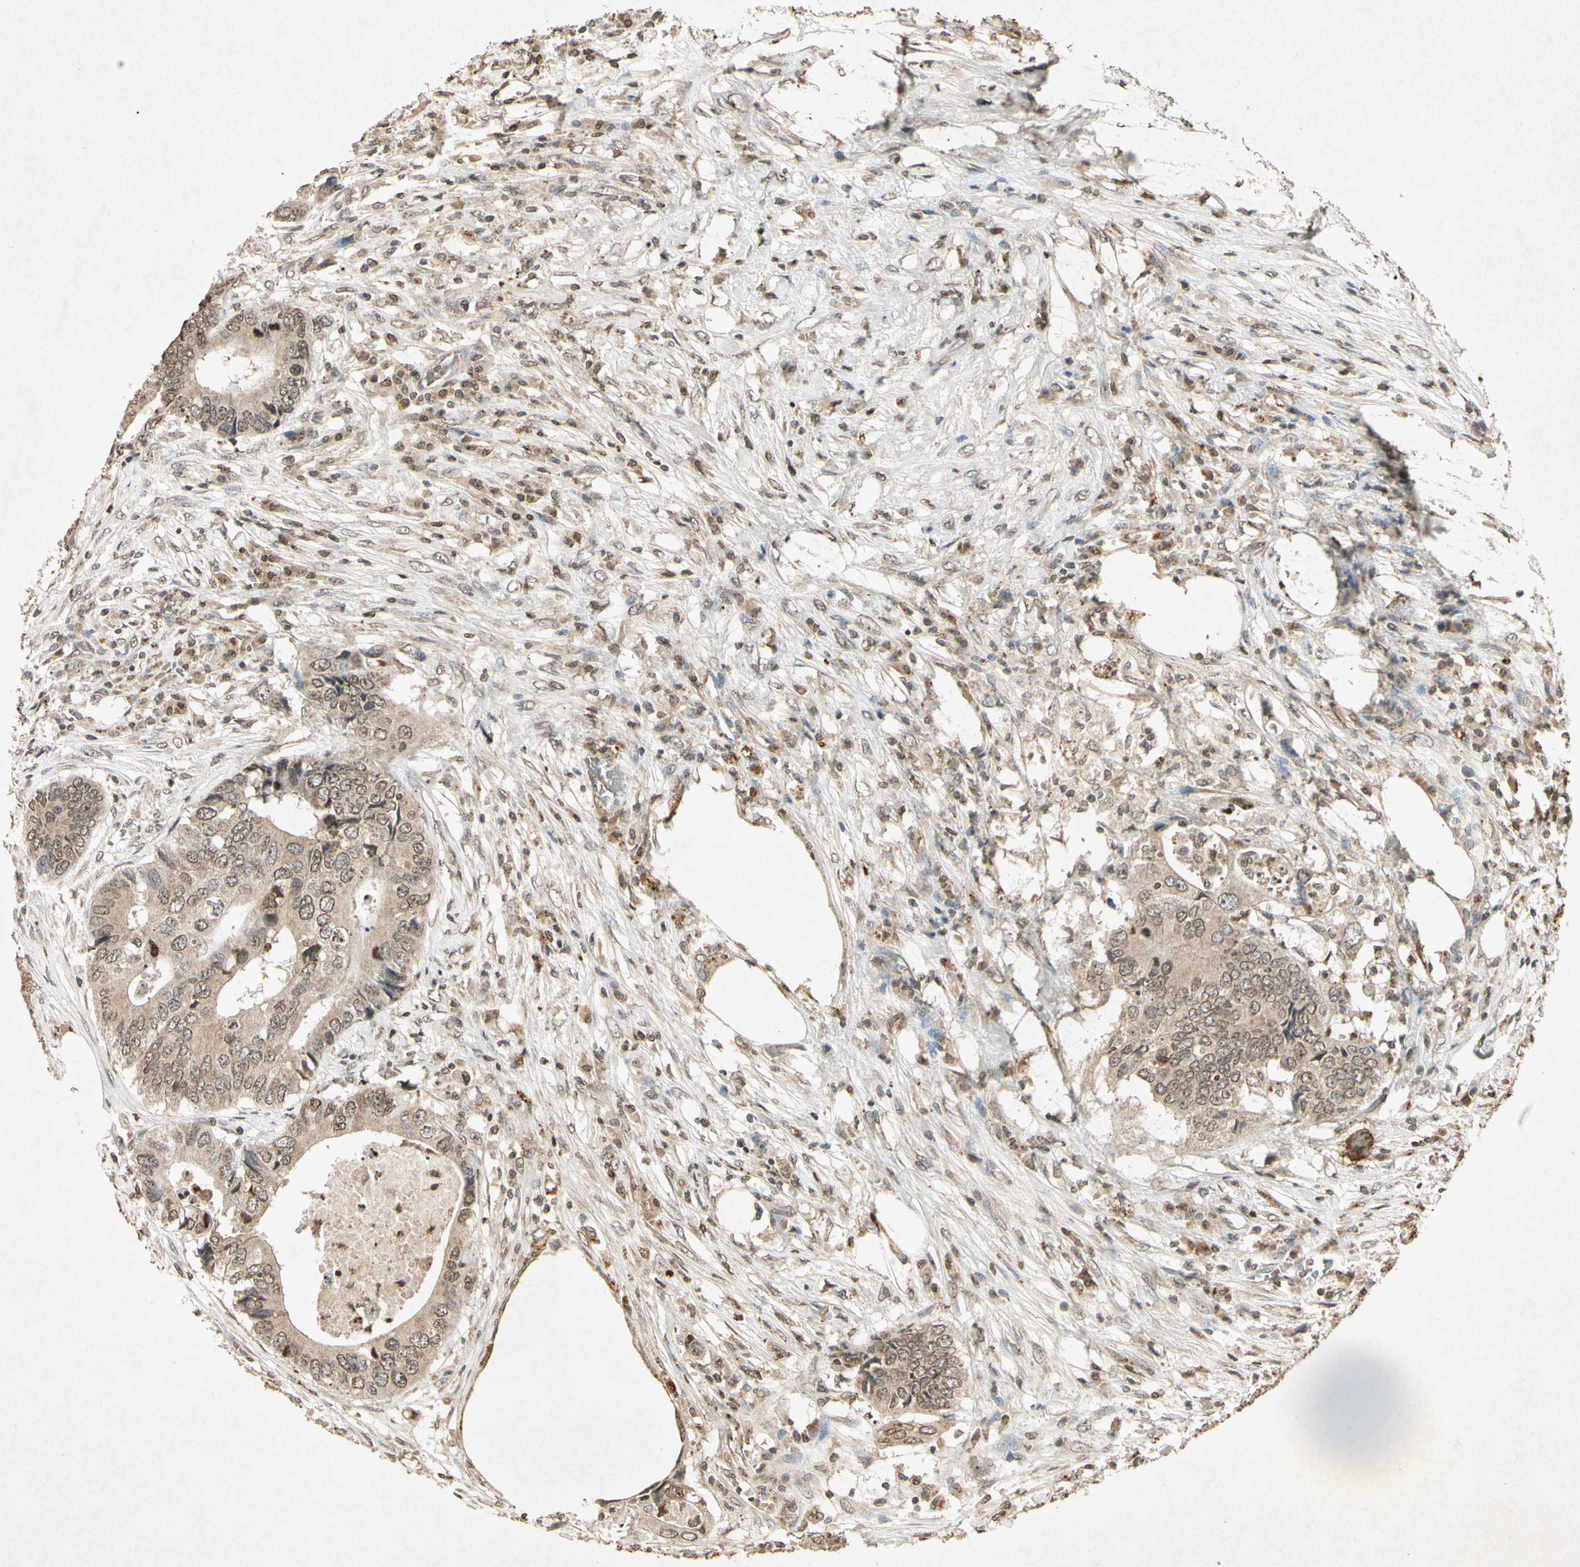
{"staining": {"intensity": "moderate", "quantity": ">75%", "location": "cytoplasmic/membranous"}, "tissue": "colorectal cancer", "cell_type": "Tumor cells", "image_type": "cancer", "snomed": [{"axis": "morphology", "description": "Adenocarcinoma, NOS"}, {"axis": "topography", "description": "Colon"}], "caption": "This histopathology image reveals immunohistochemistry staining of human colorectal cancer, with medium moderate cytoplasmic/membranous expression in approximately >75% of tumor cells.", "gene": "MSRB1", "patient": {"sex": "male", "age": 71}}